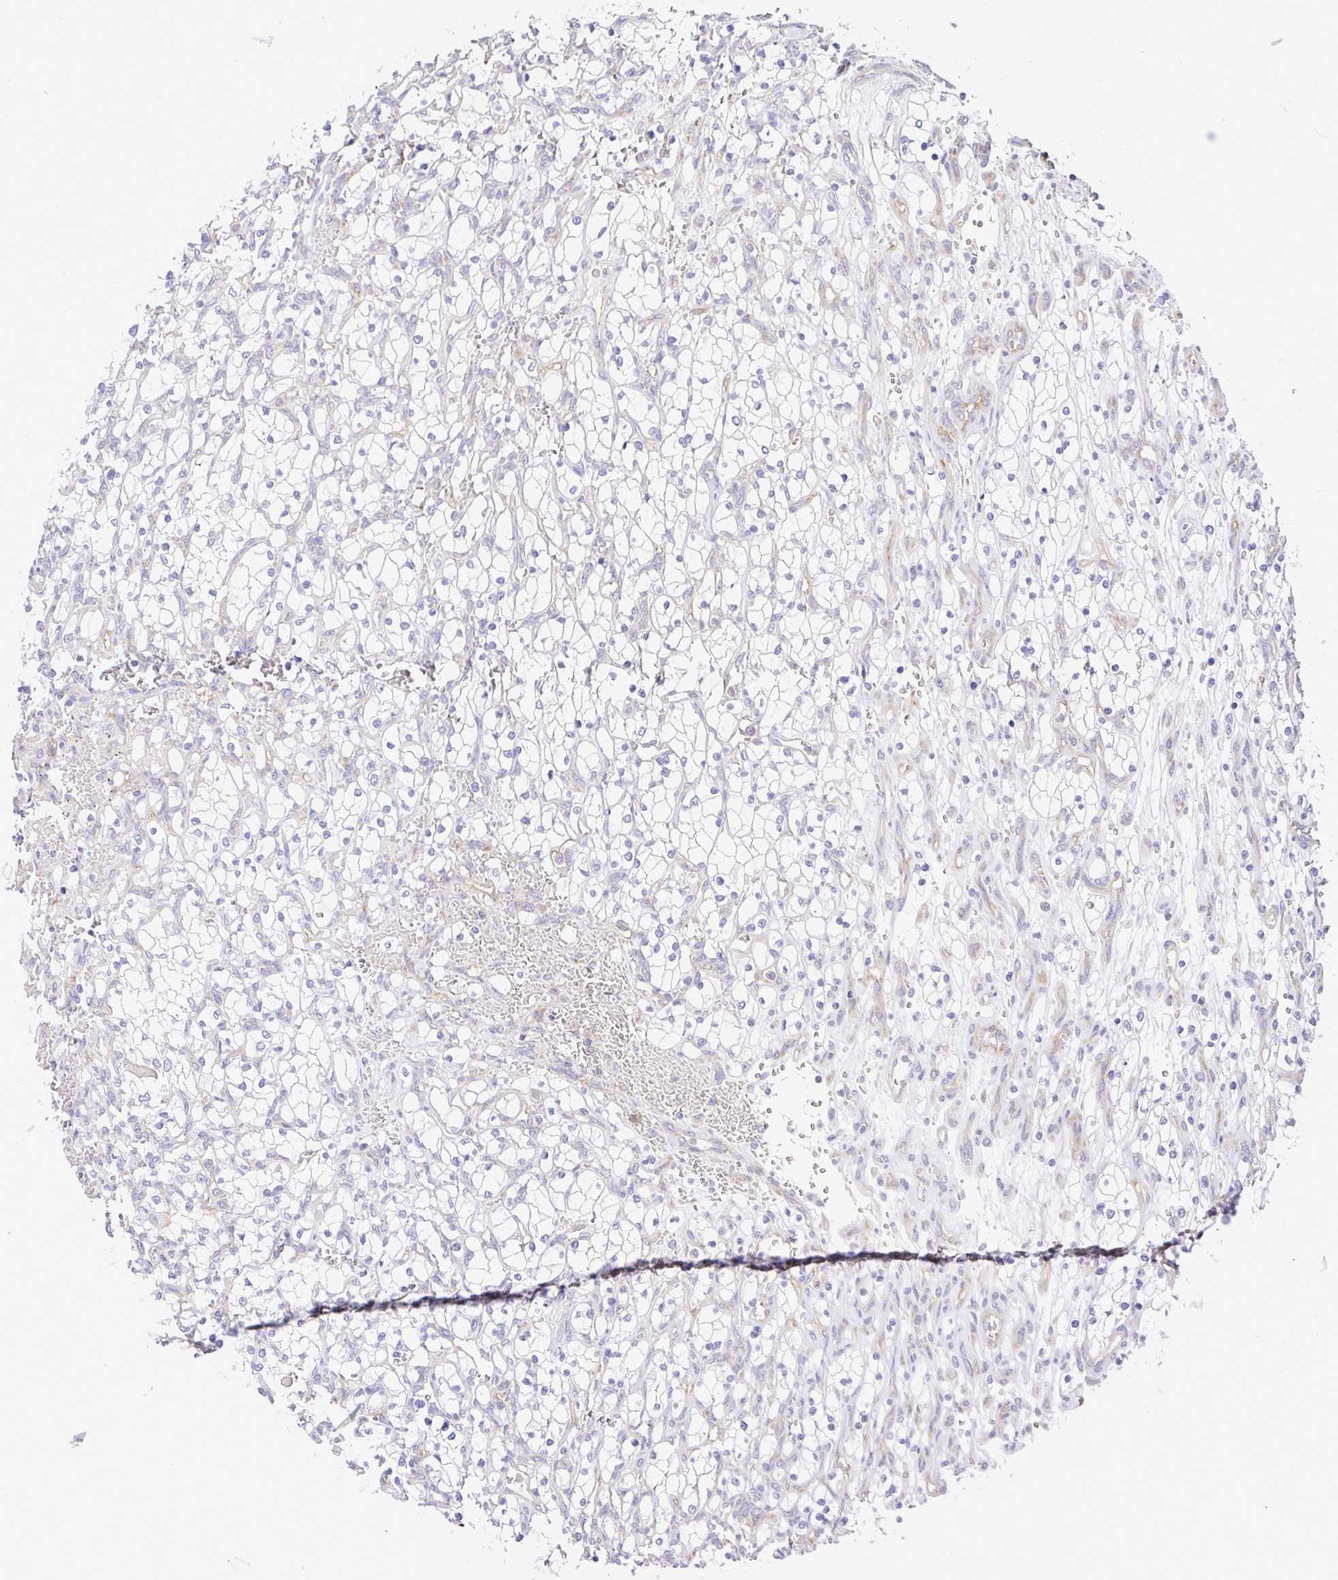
{"staining": {"intensity": "negative", "quantity": "none", "location": "none"}, "tissue": "renal cancer", "cell_type": "Tumor cells", "image_type": "cancer", "snomed": [{"axis": "morphology", "description": "Adenocarcinoma, NOS"}, {"axis": "topography", "description": "Kidney"}], "caption": "IHC of human renal adenocarcinoma exhibits no staining in tumor cells.", "gene": "GFPT2", "patient": {"sex": "female", "age": 69}}